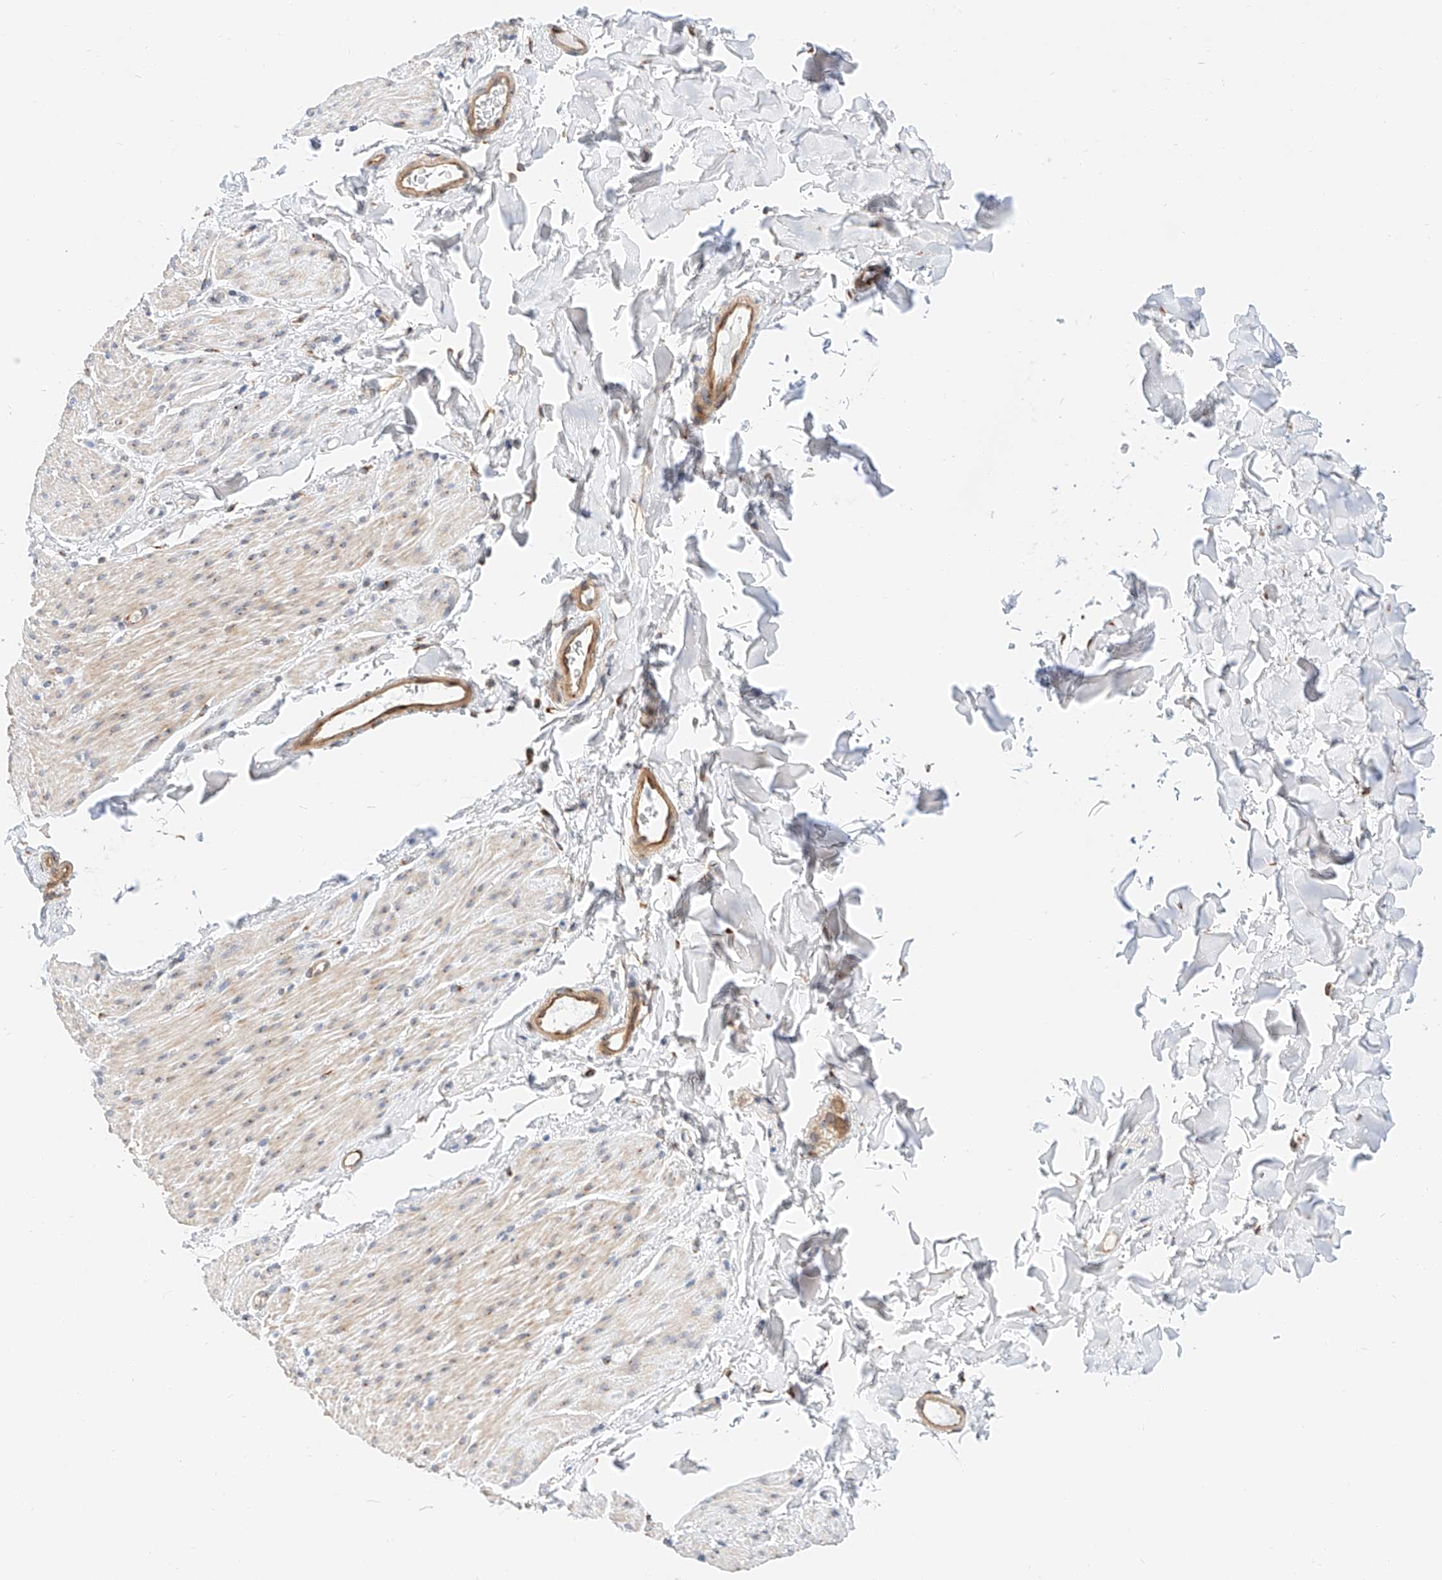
{"staining": {"intensity": "weak", "quantity": "<25%", "location": "cytoplasmic/membranous"}, "tissue": "smooth muscle", "cell_type": "Smooth muscle cells", "image_type": "normal", "snomed": [{"axis": "morphology", "description": "Normal tissue, NOS"}, {"axis": "topography", "description": "Colon"}, {"axis": "topography", "description": "Peripheral nerve tissue"}], "caption": "Smooth muscle cells are negative for brown protein staining in unremarkable smooth muscle. (DAB (3,3'-diaminobenzidine) IHC visualized using brightfield microscopy, high magnification).", "gene": "CARMIL1", "patient": {"sex": "female", "age": 61}}